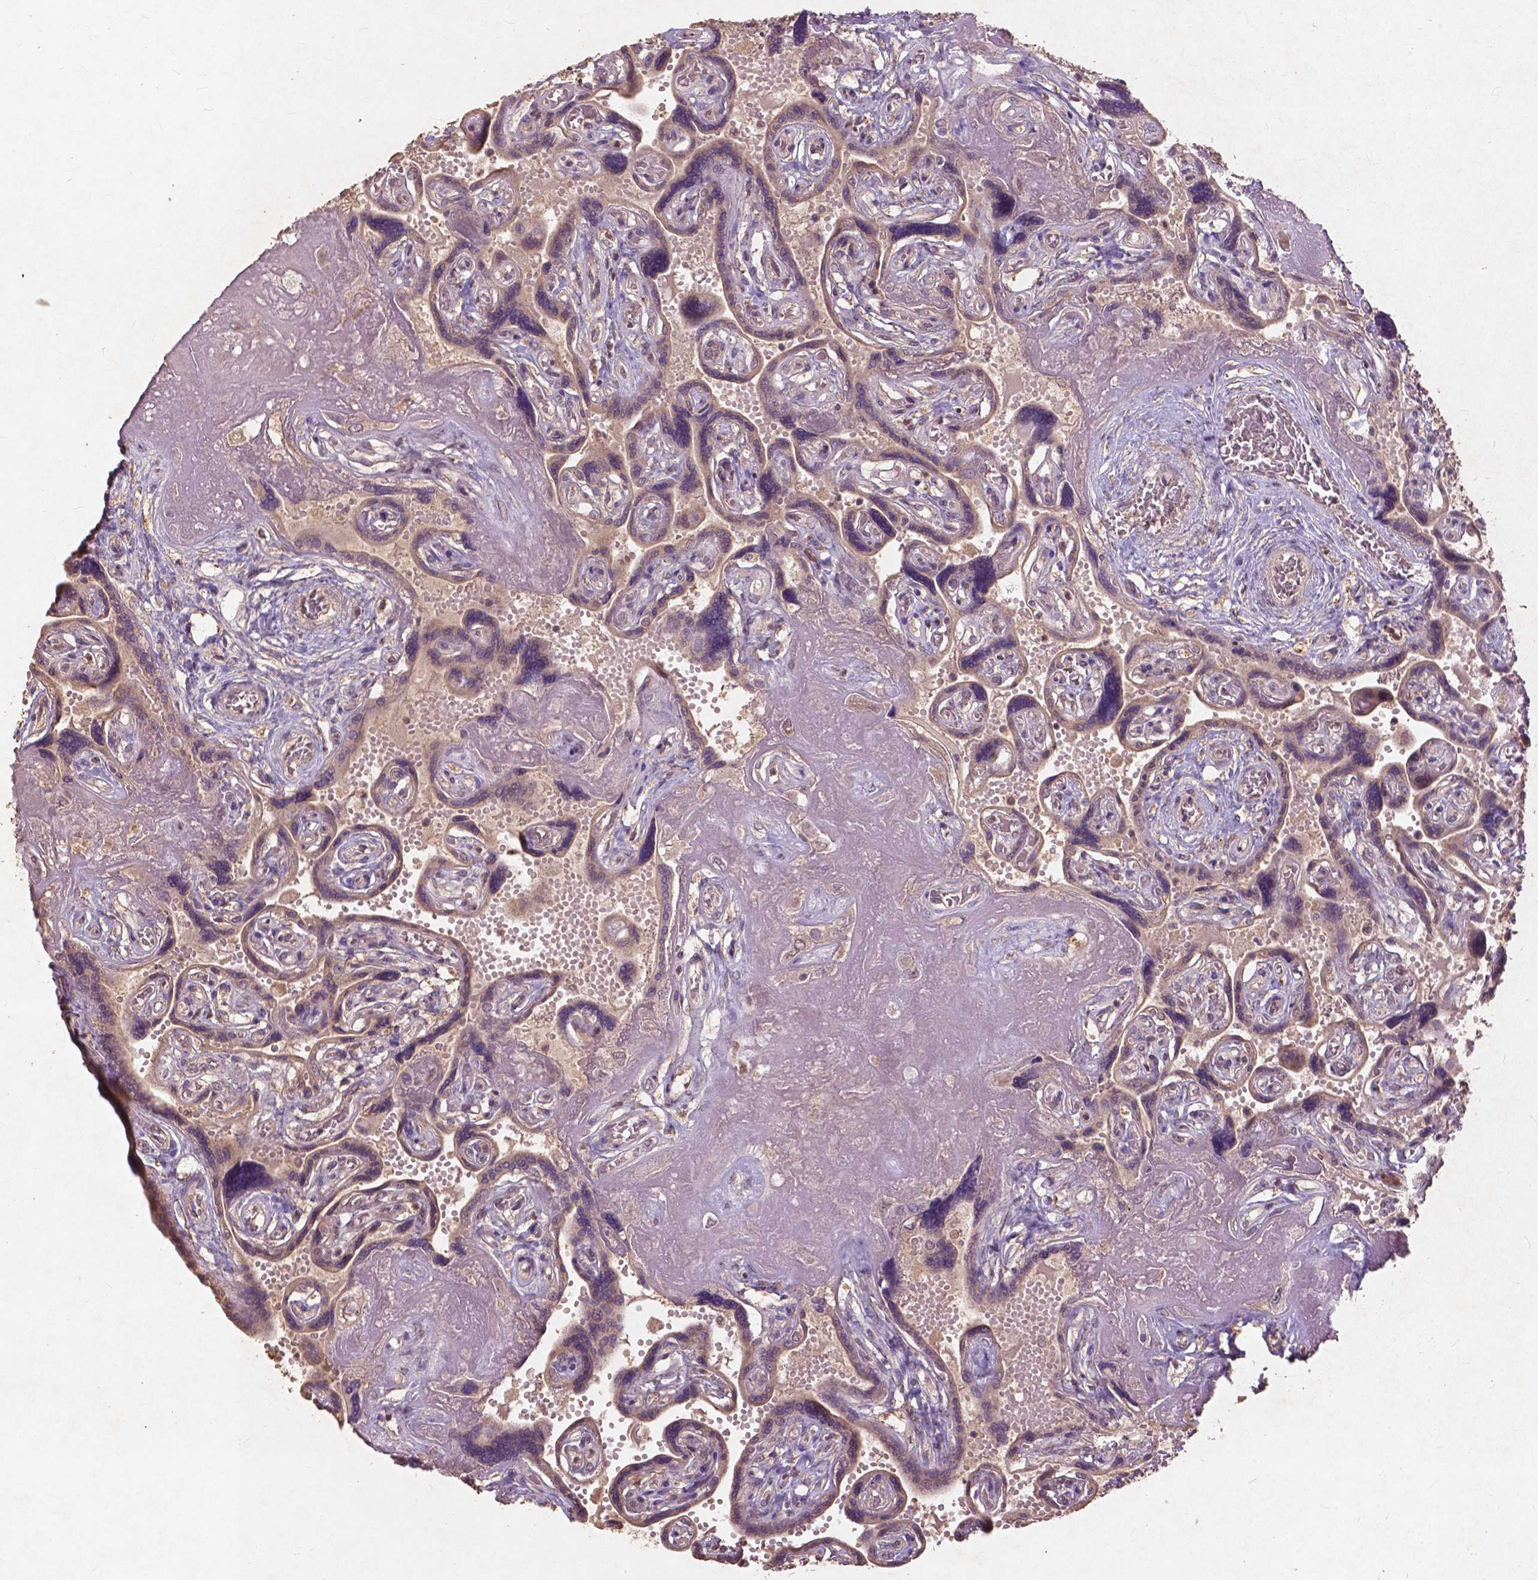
{"staining": {"intensity": "weak", "quantity": ">75%", "location": "cytoplasmic/membranous"}, "tissue": "placenta", "cell_type": "Decidual cells", "image_type": "normal", "snomed": [{"axis": "morphology", "description": "Normal tissue, NOS"}, {"axis": "topography", "description": "Placenta"}], "caption": "Immunohistochemical staining of unremarkable placenta reveals weak cytoplasmic/membranous protein positivity in approximately >75% of decidual cells. (Stains: DAB (3,3'-diaminobenzidine) in brown, nuclei in blue, Microscopy: brightfield microscopy at high magnification).", "gene": "ST6GALNAC5", "patient": {"sex": "female", "age": 32}}